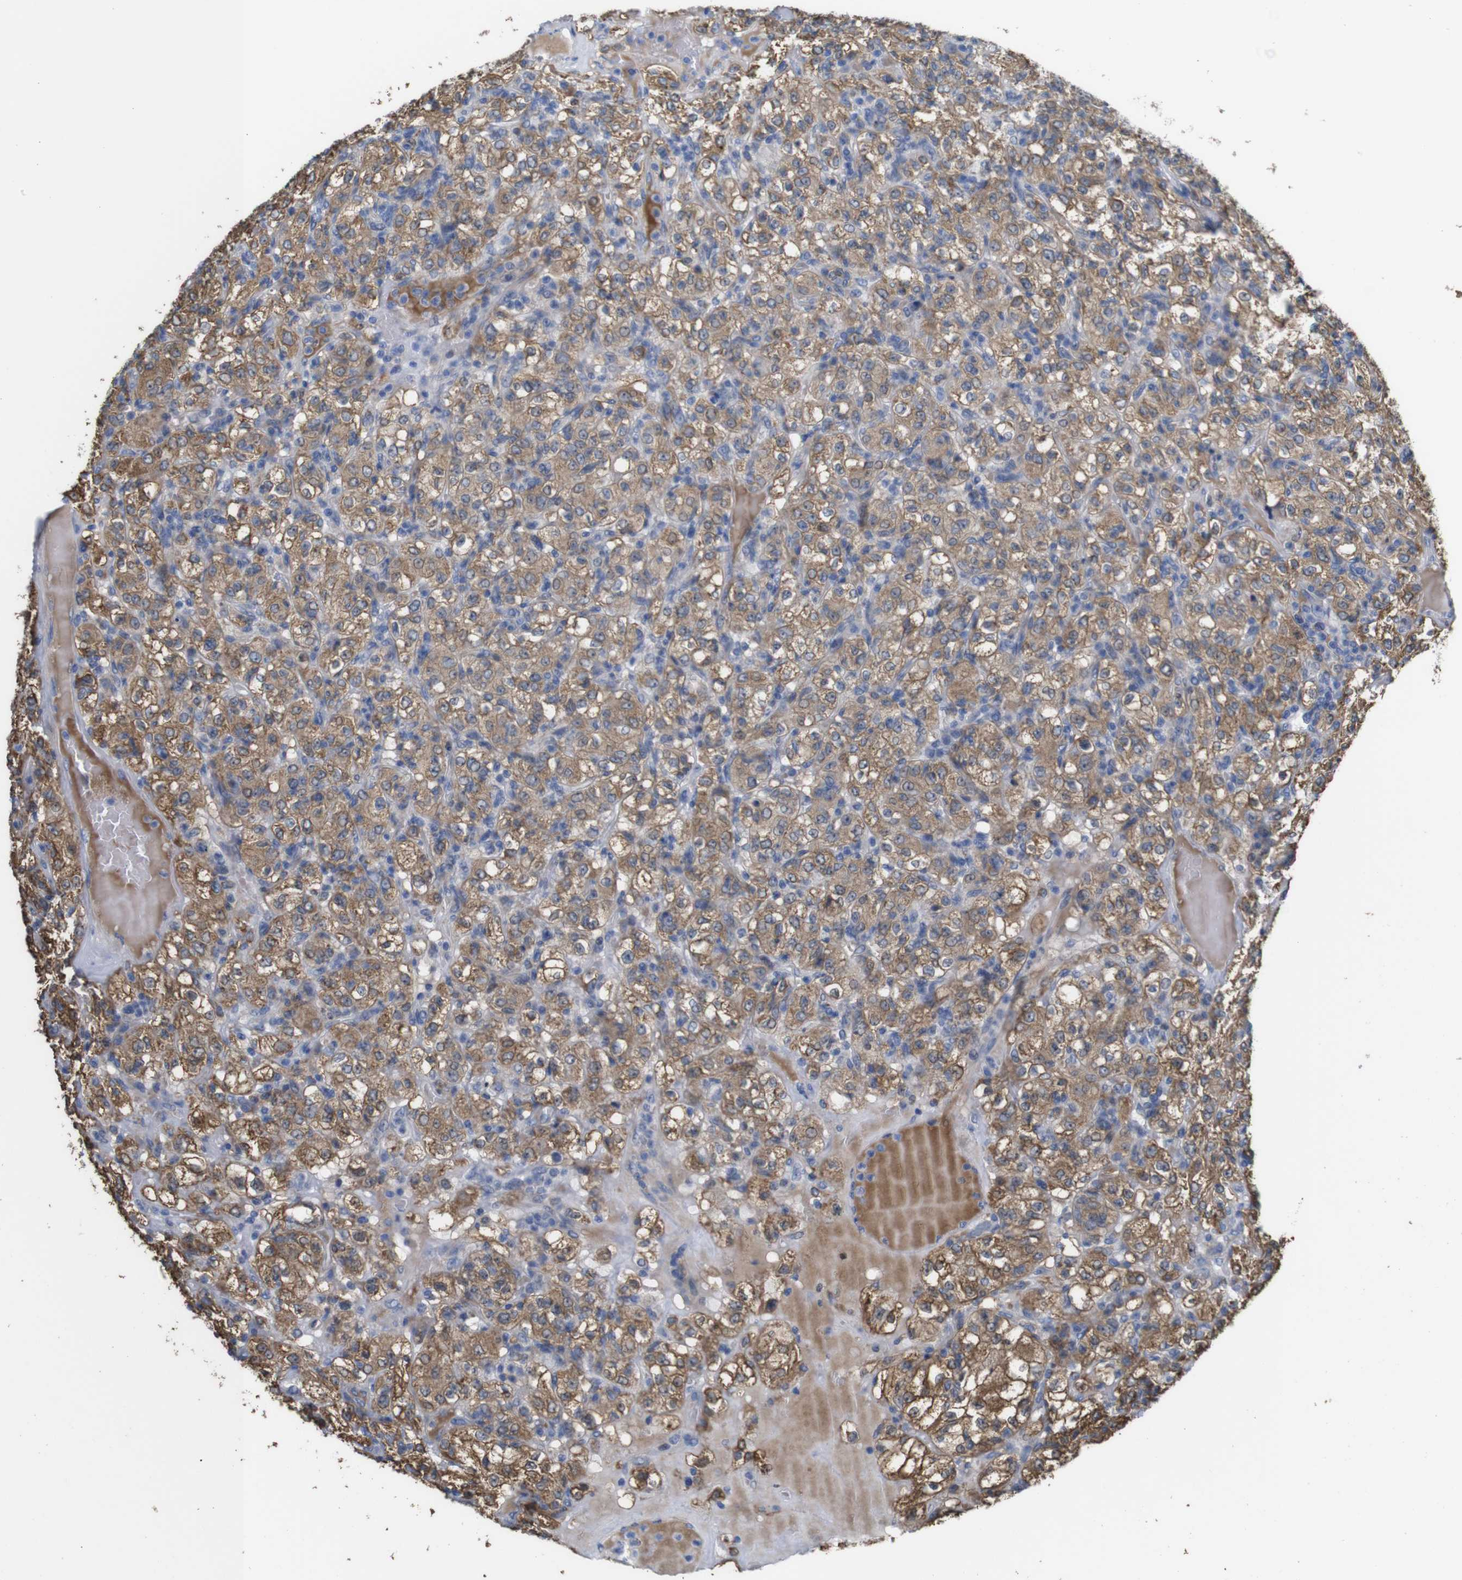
{"staining": {"intensity": "moderate", "quantity": ">75%", "location": "cytoplasmic/membranous"}, "tissue": "renal cancer", "cell_type": "Tumor cells", "image_type": "cancer", "snomed": [{"axis": "morphology", "description": "Normal tissue, NOS"}, {"axis": "morphology", "description": "Adenocarcinoma, NOS"}, {"axis": "topography", "description": "Kidney"}], "caption": "The immunohistochemical stain shows moderate cytoplasmic/membranous expression in tumor cells of renal cancer tissue. The protein is shown in brown color, while the nuclei are stained blue.", "gene": "PTPRR", "patient": {"sex": "female", "age": 72}}